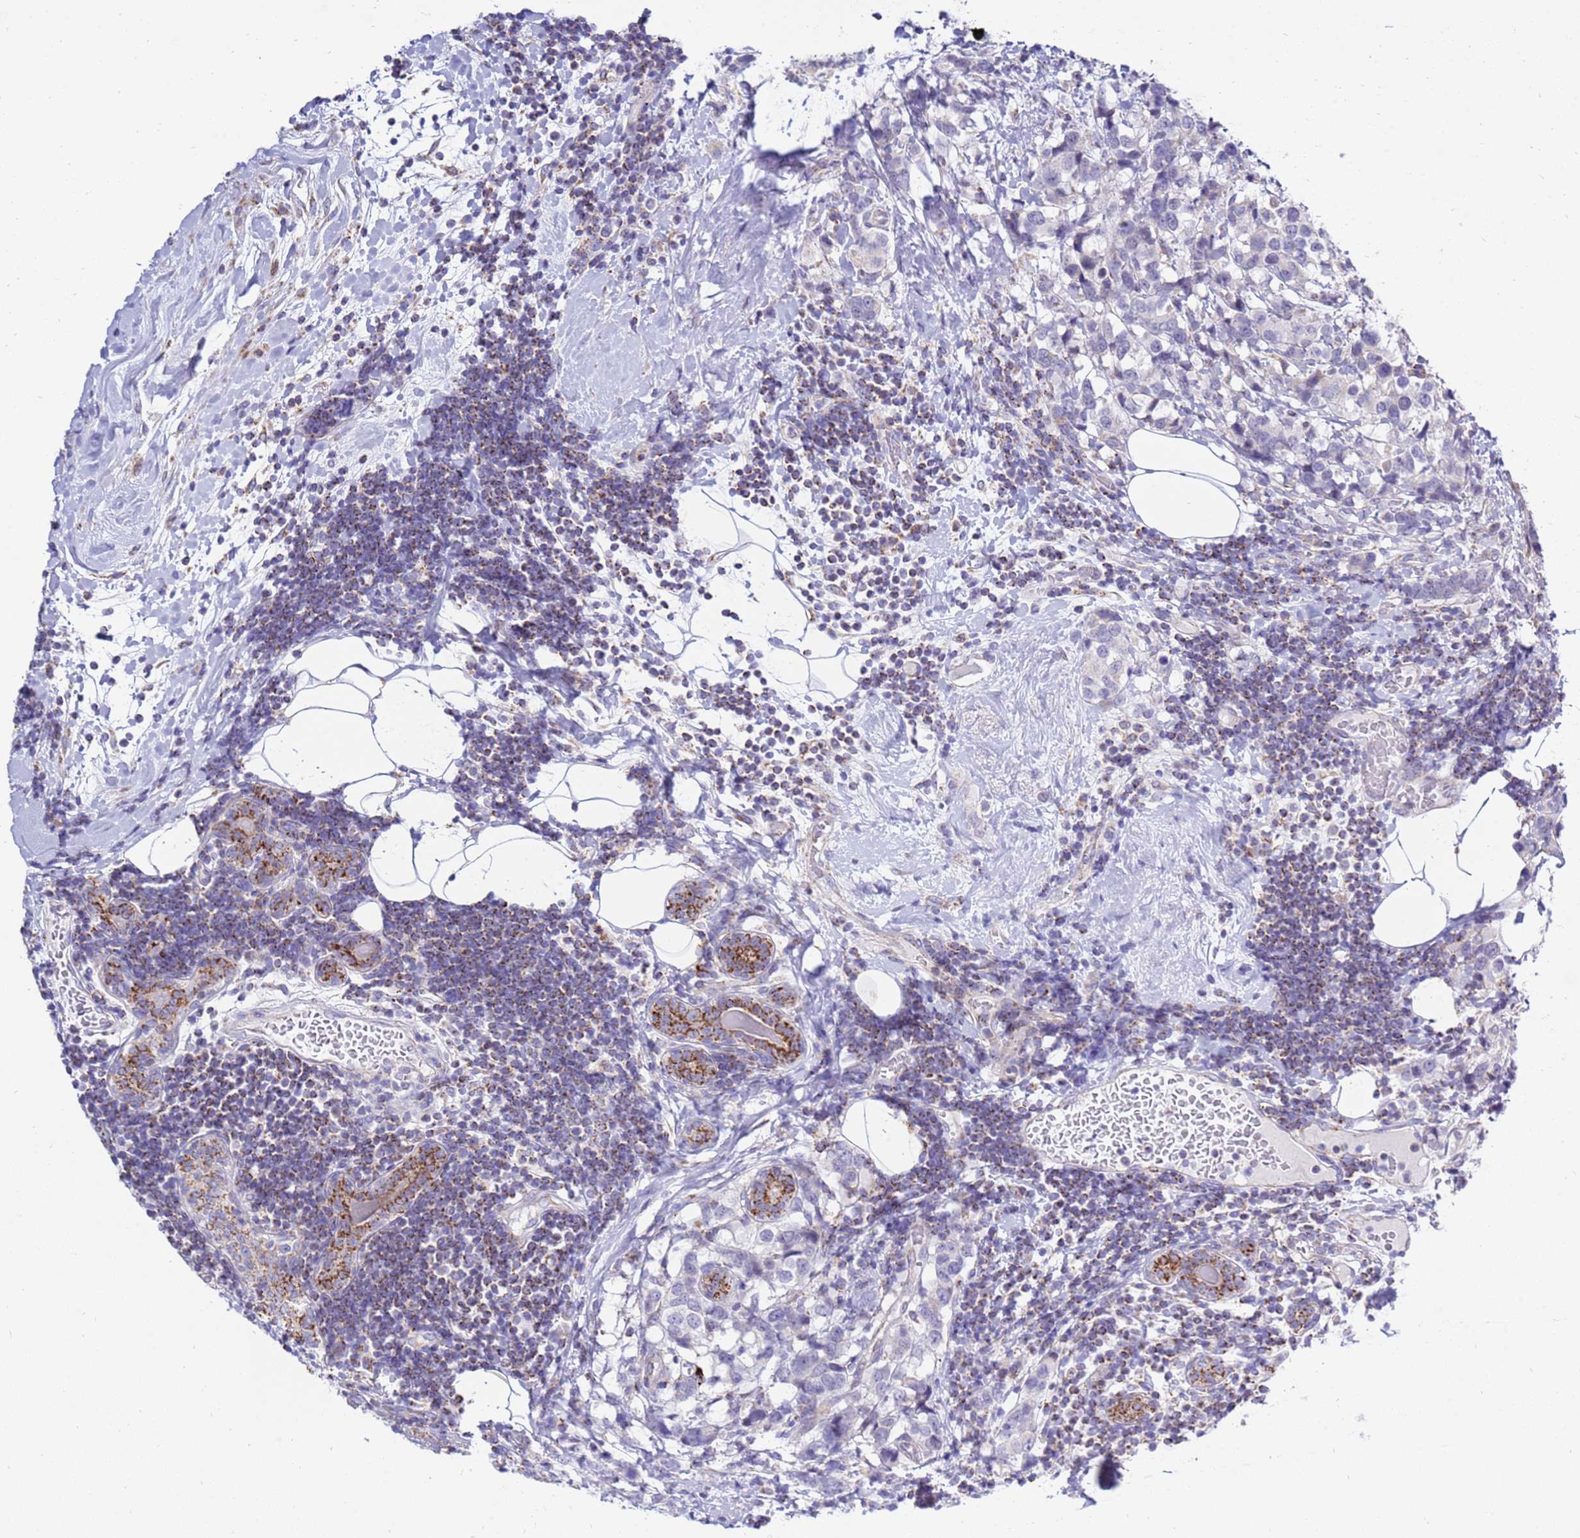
{"staining": {"intensity": "negative", "quantity": "none", "location": "none"}, "tissue": "breast cancer", "cell_type": "Tumor cells", "image_type": "cancer", "snomed": [{"axis": "morphology", "description": "Lobular carcinoma"}, {"axis": "topography", "description": "Breast"}], "caption": "This is an immunohistochemistry (IHC) micrograph of human breast lobular carcinoma. There is no expression in tumor cells.", "gene": "IGF1R", "patient": {"sex": "female", "age": 59}}